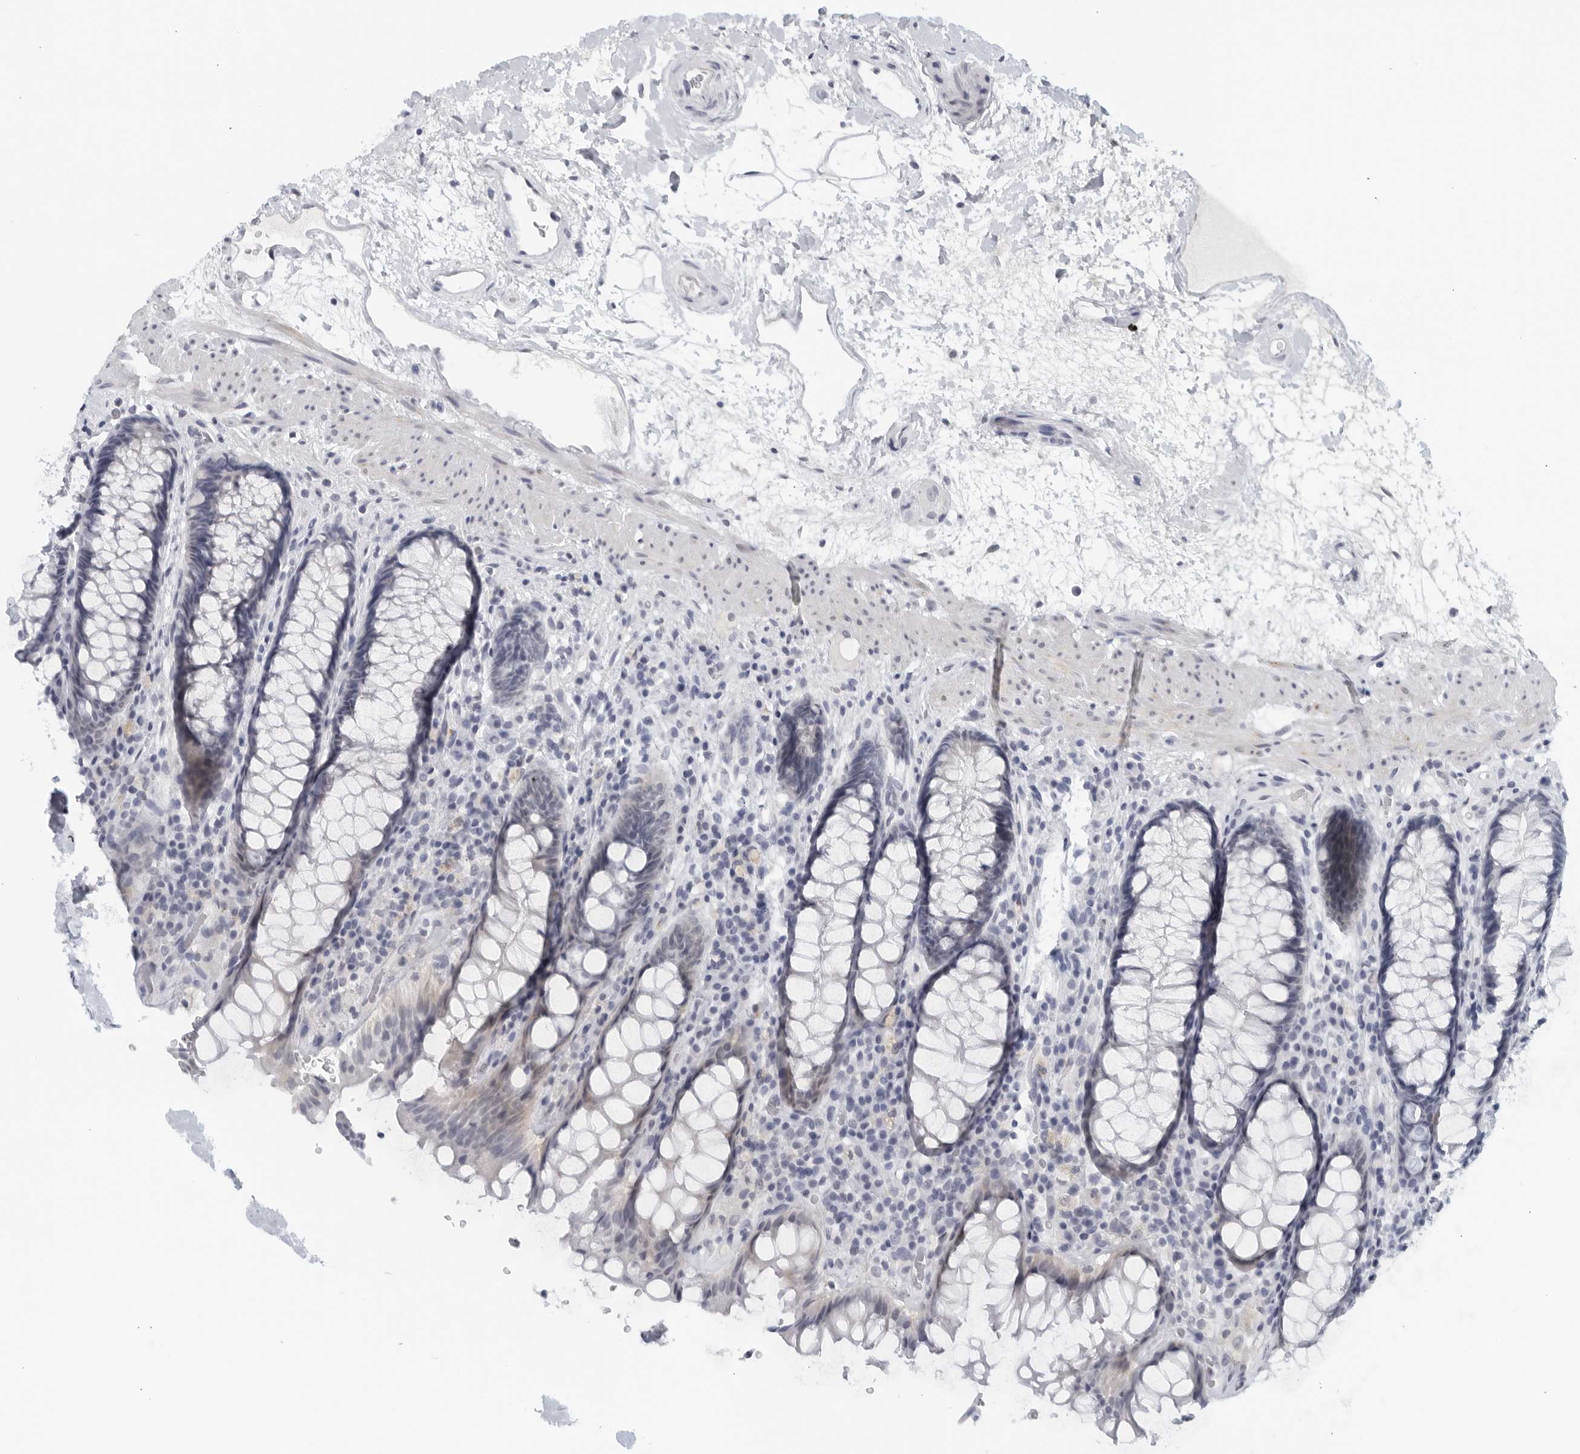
{"staining": {"intensity": "negative", "quantity": "none", "location": "none"}, "tissue": "rectum", "cell_type": "Glandular cells", "image_type": "normal", "snomed": [{"axis": "morphology", "description": "Normal tissue, NOS"}, {"axis": "topography", "description": "Rectum"}], "caption": "The image displays no staining of glandular cells in unremarkable rectum.", "gene": "MATN1", "patient": {"sex": "male", "age": 64}}